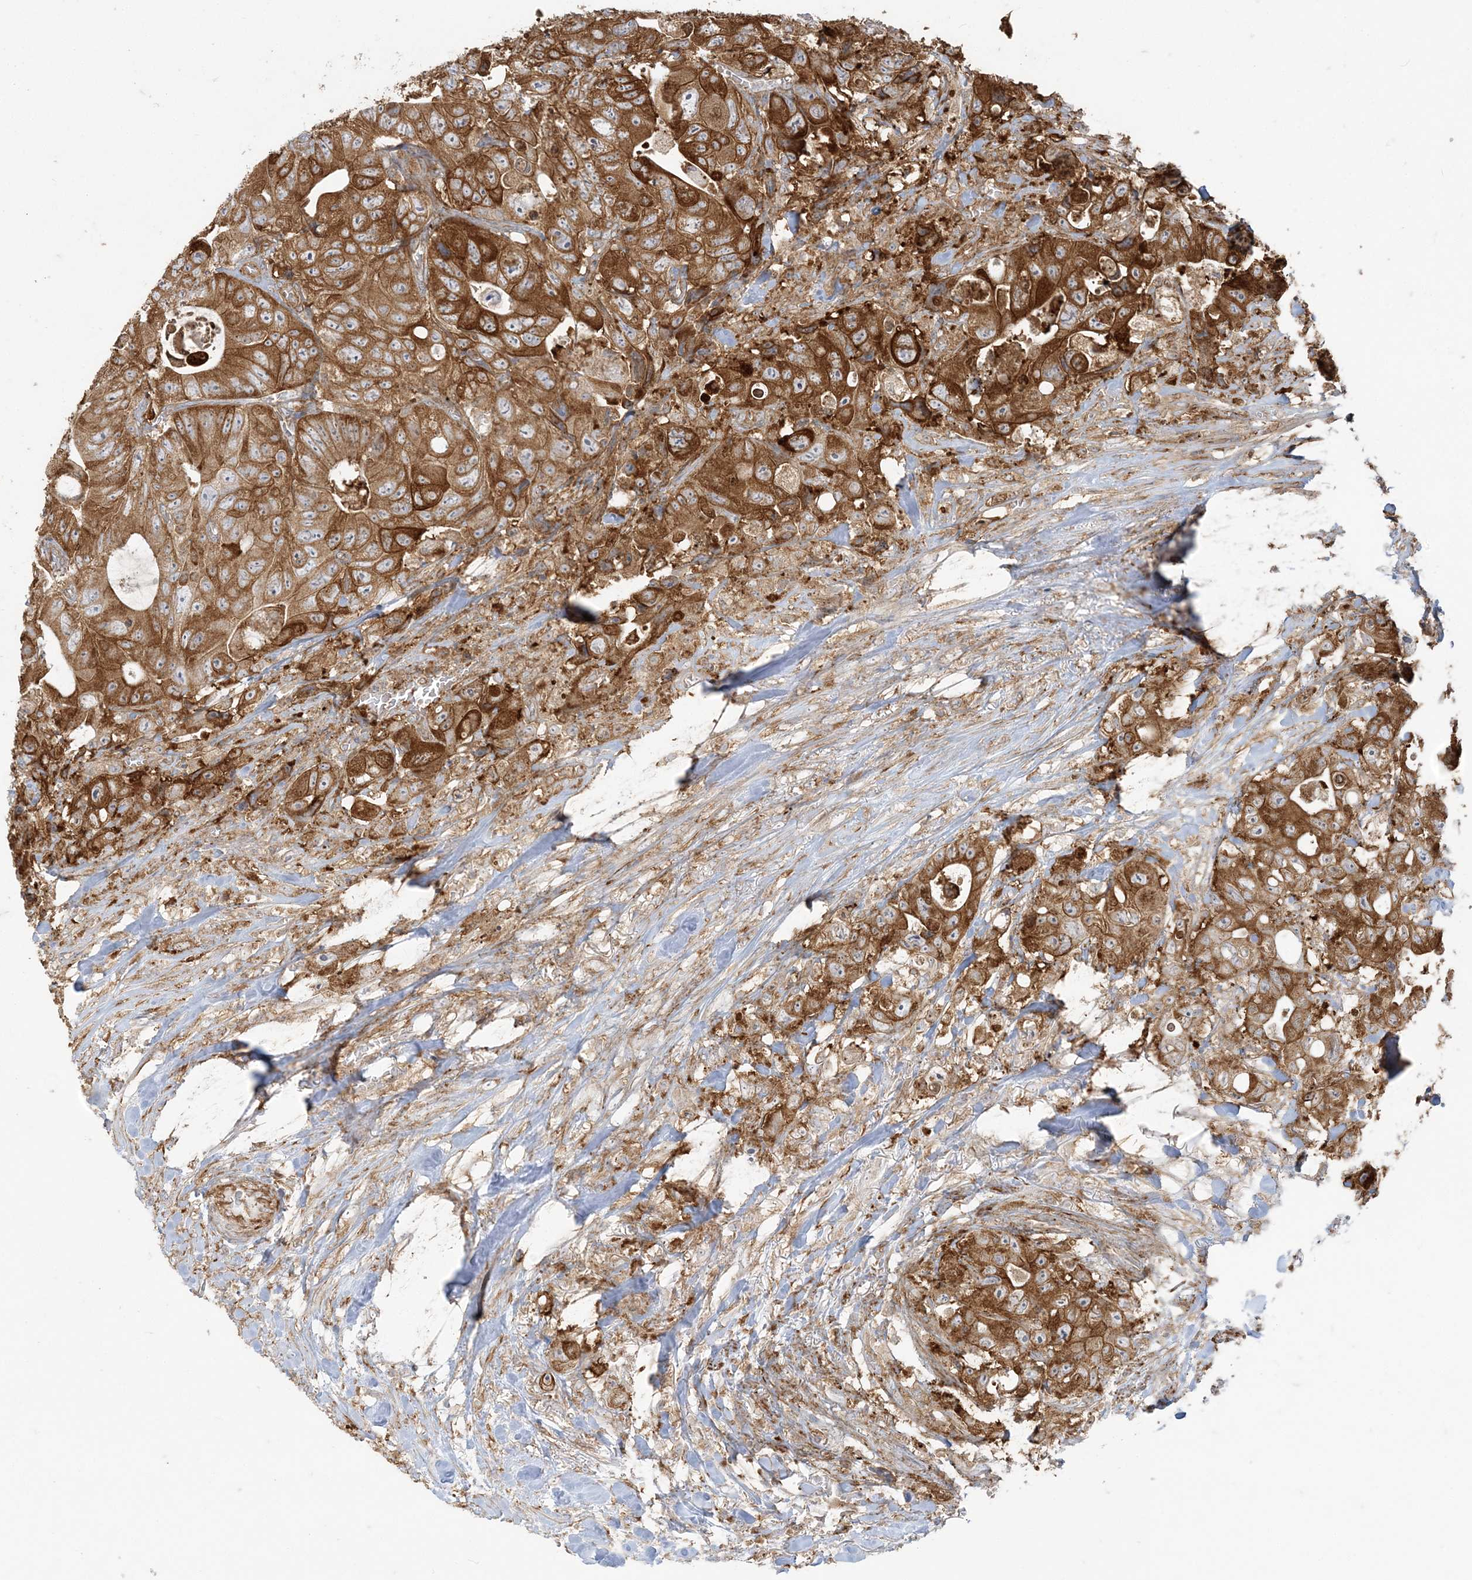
{"staining": {"intensity": "strong", "quantity": ">75%", "location": "cytoplasmic/membranous"}, "tissue": "colorectal cancer", "cell_type": "Tumor cells", "image_type": "cancer", "snomed": [{"axis": "morphology", "description": "Adenocarcinoma, NOS"}, {"axis": "topography", "description": "Colon"}], "caption": "This image exhibits immunohistochemistry (IHC) staining of human colorectal adenocarcinoma, with high strong cytoplasmic/membranous expression in approximately >75% of tumor cells.", "gene": "DERL3", "patient": {"sex": "female", "age": 46}}